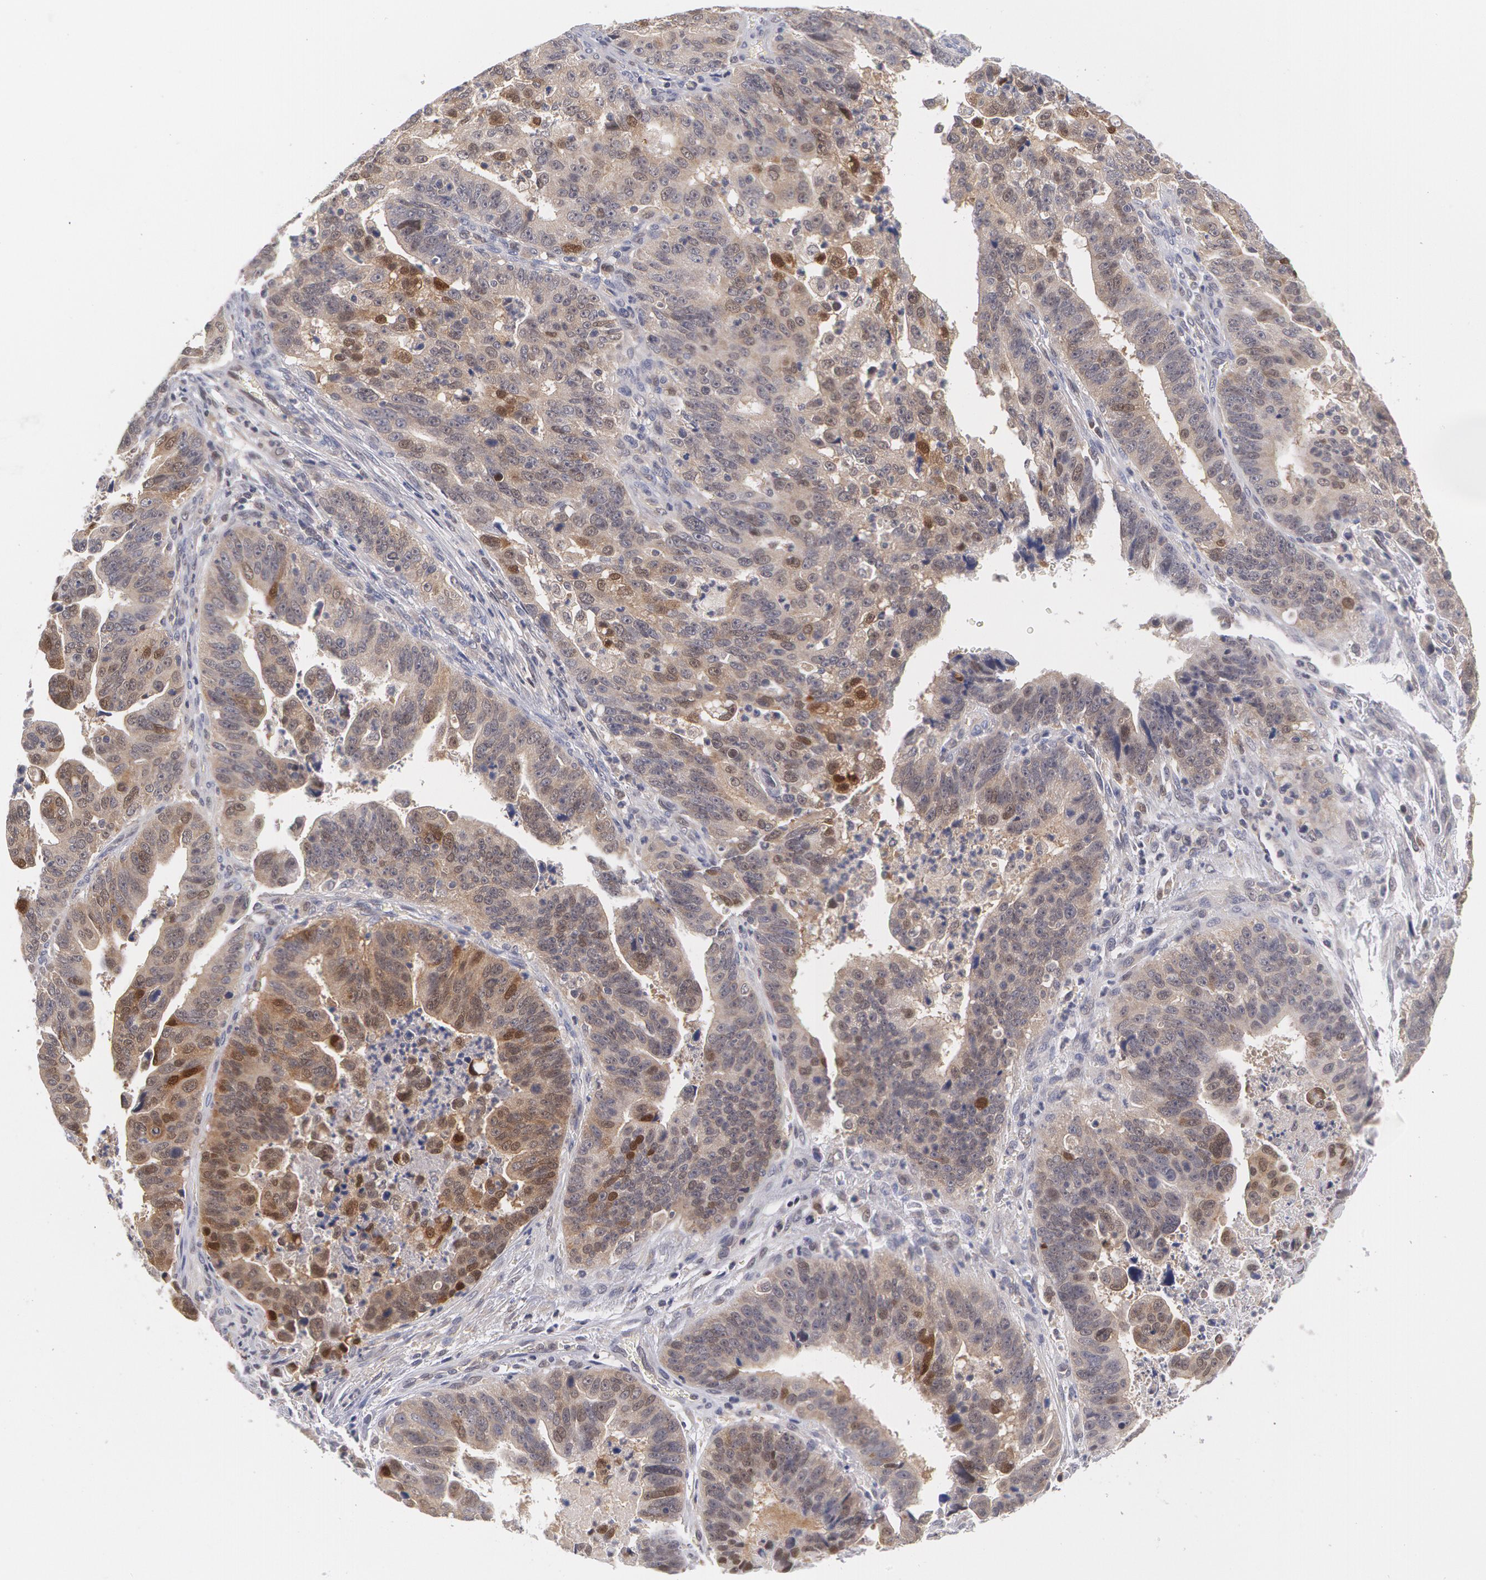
{"staining": {"intensity": "moderate", "quantity": "25%-75%", "location": "cytoplasmic/membranous,nuclear"}, "tissue": "stomach cancer", "cell_type": "Tumor cells", "image_type": "cancer", "snomed": [{"axis": "morphology", "description": "Adenocarcinoma, NOS"}, {"axis": "topography", "description": "Stomach, upper"}], "caption": "DAB immunohistochemical staining of human stomach adenocarcinoma demonstrates moderate cytoplasmic/membranous and nuclear protein staining in approximately 25%-75% of tumor cells. The protein is stained brown, and the nuclei are stained in blue (DAB IHC with brightfield microscopy, high magnification).", "gene": "TXNRD1", "patient": {"sex": "female", "age": 50}}